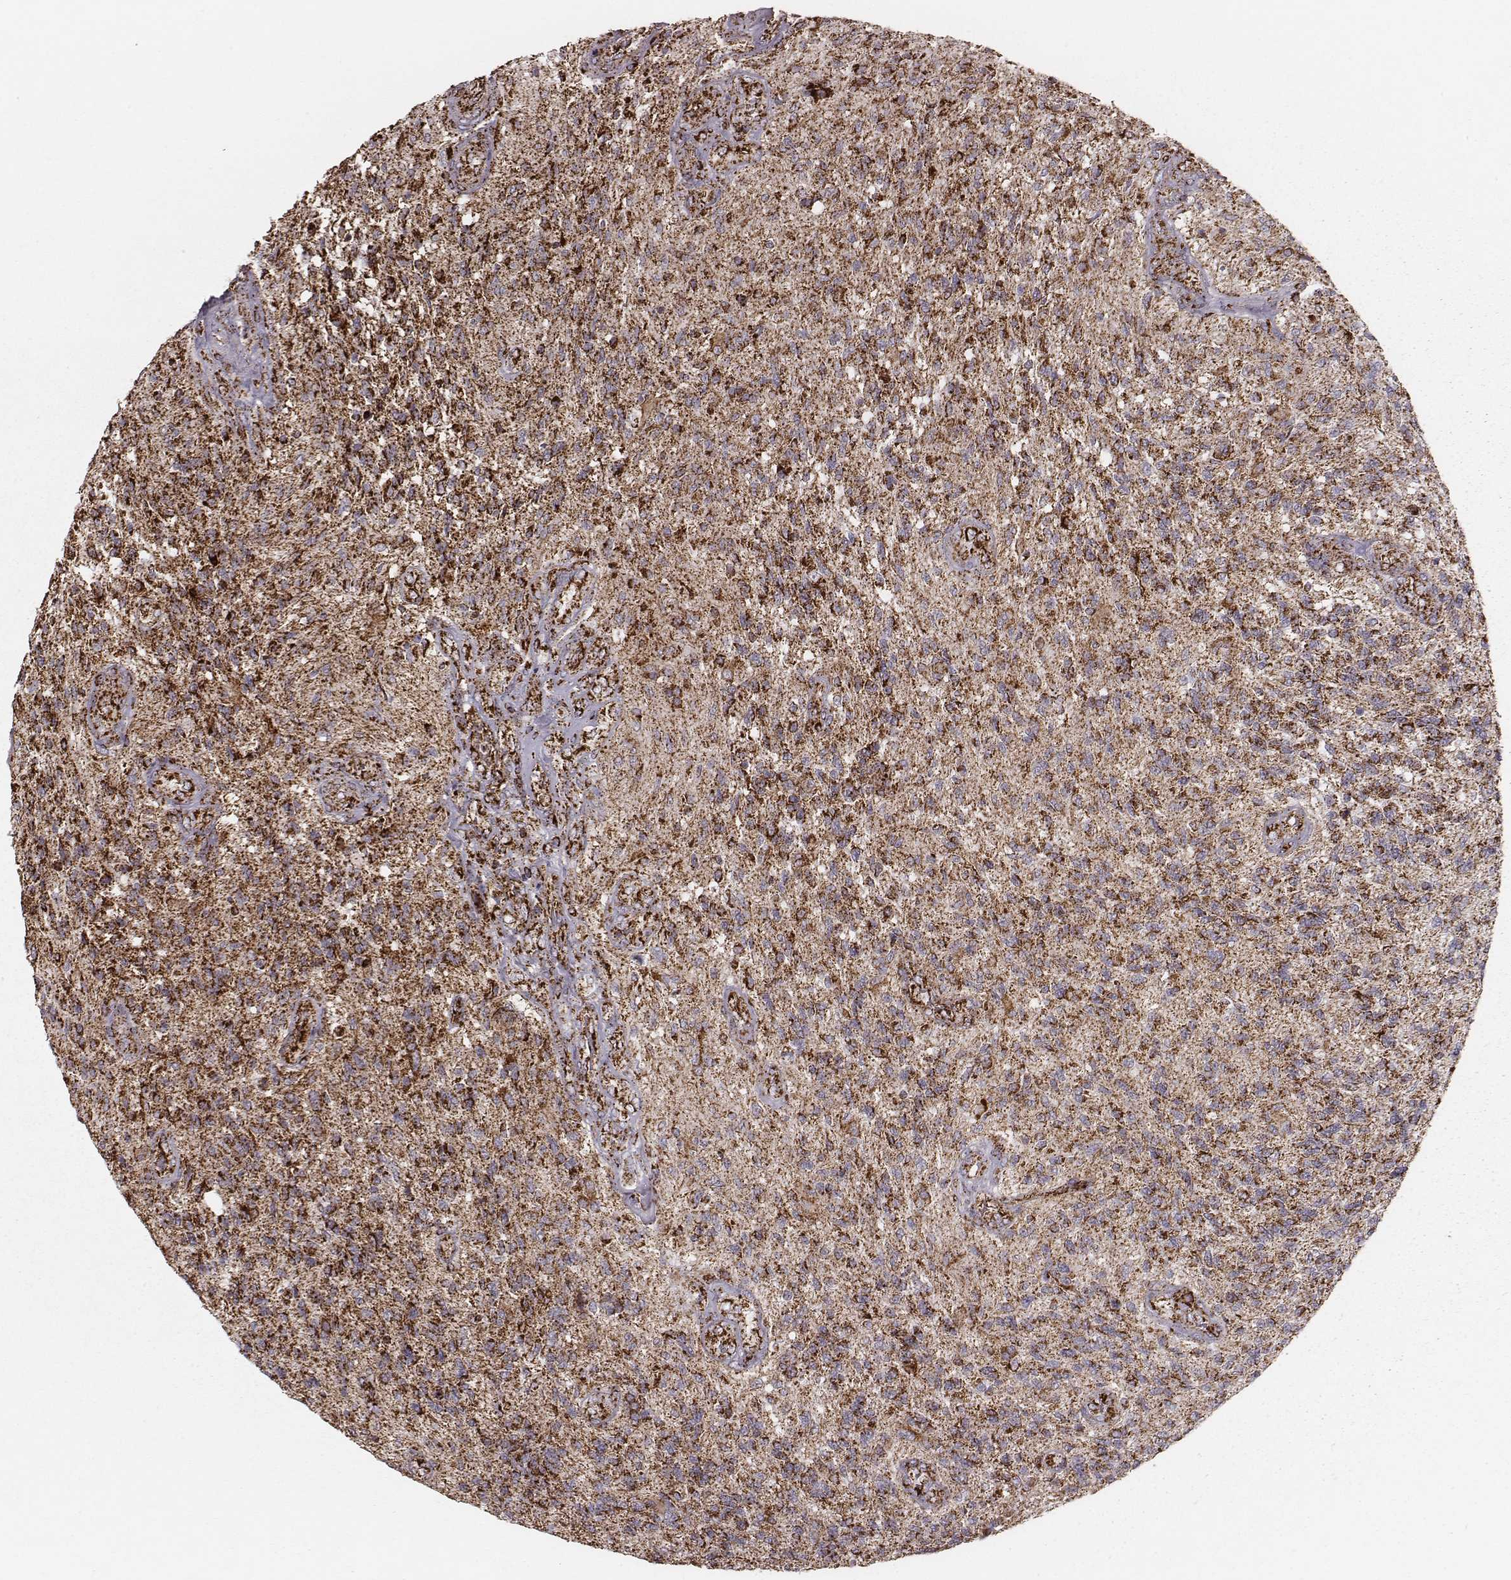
{"staining": {"intensity": "strong", "quantity": ">75%", "location": "cytoplasmic/membranous"}, "tissue": "glioma", "cell_type": "Tumor cells", "image_type": "cancer", "snomed": [{"axis": "morphology", "description": "Glioma, malignant, High grade"}, {"axis": "topography", "description": "Brain"}], "caption": "Glioma stained for a protein (brown) reveals strong cytoplasmic/membranous positive staining in approximately >75% of tumor cells.", "gene": "TUFM", "patient": {"sex": "male", "age": 56}}